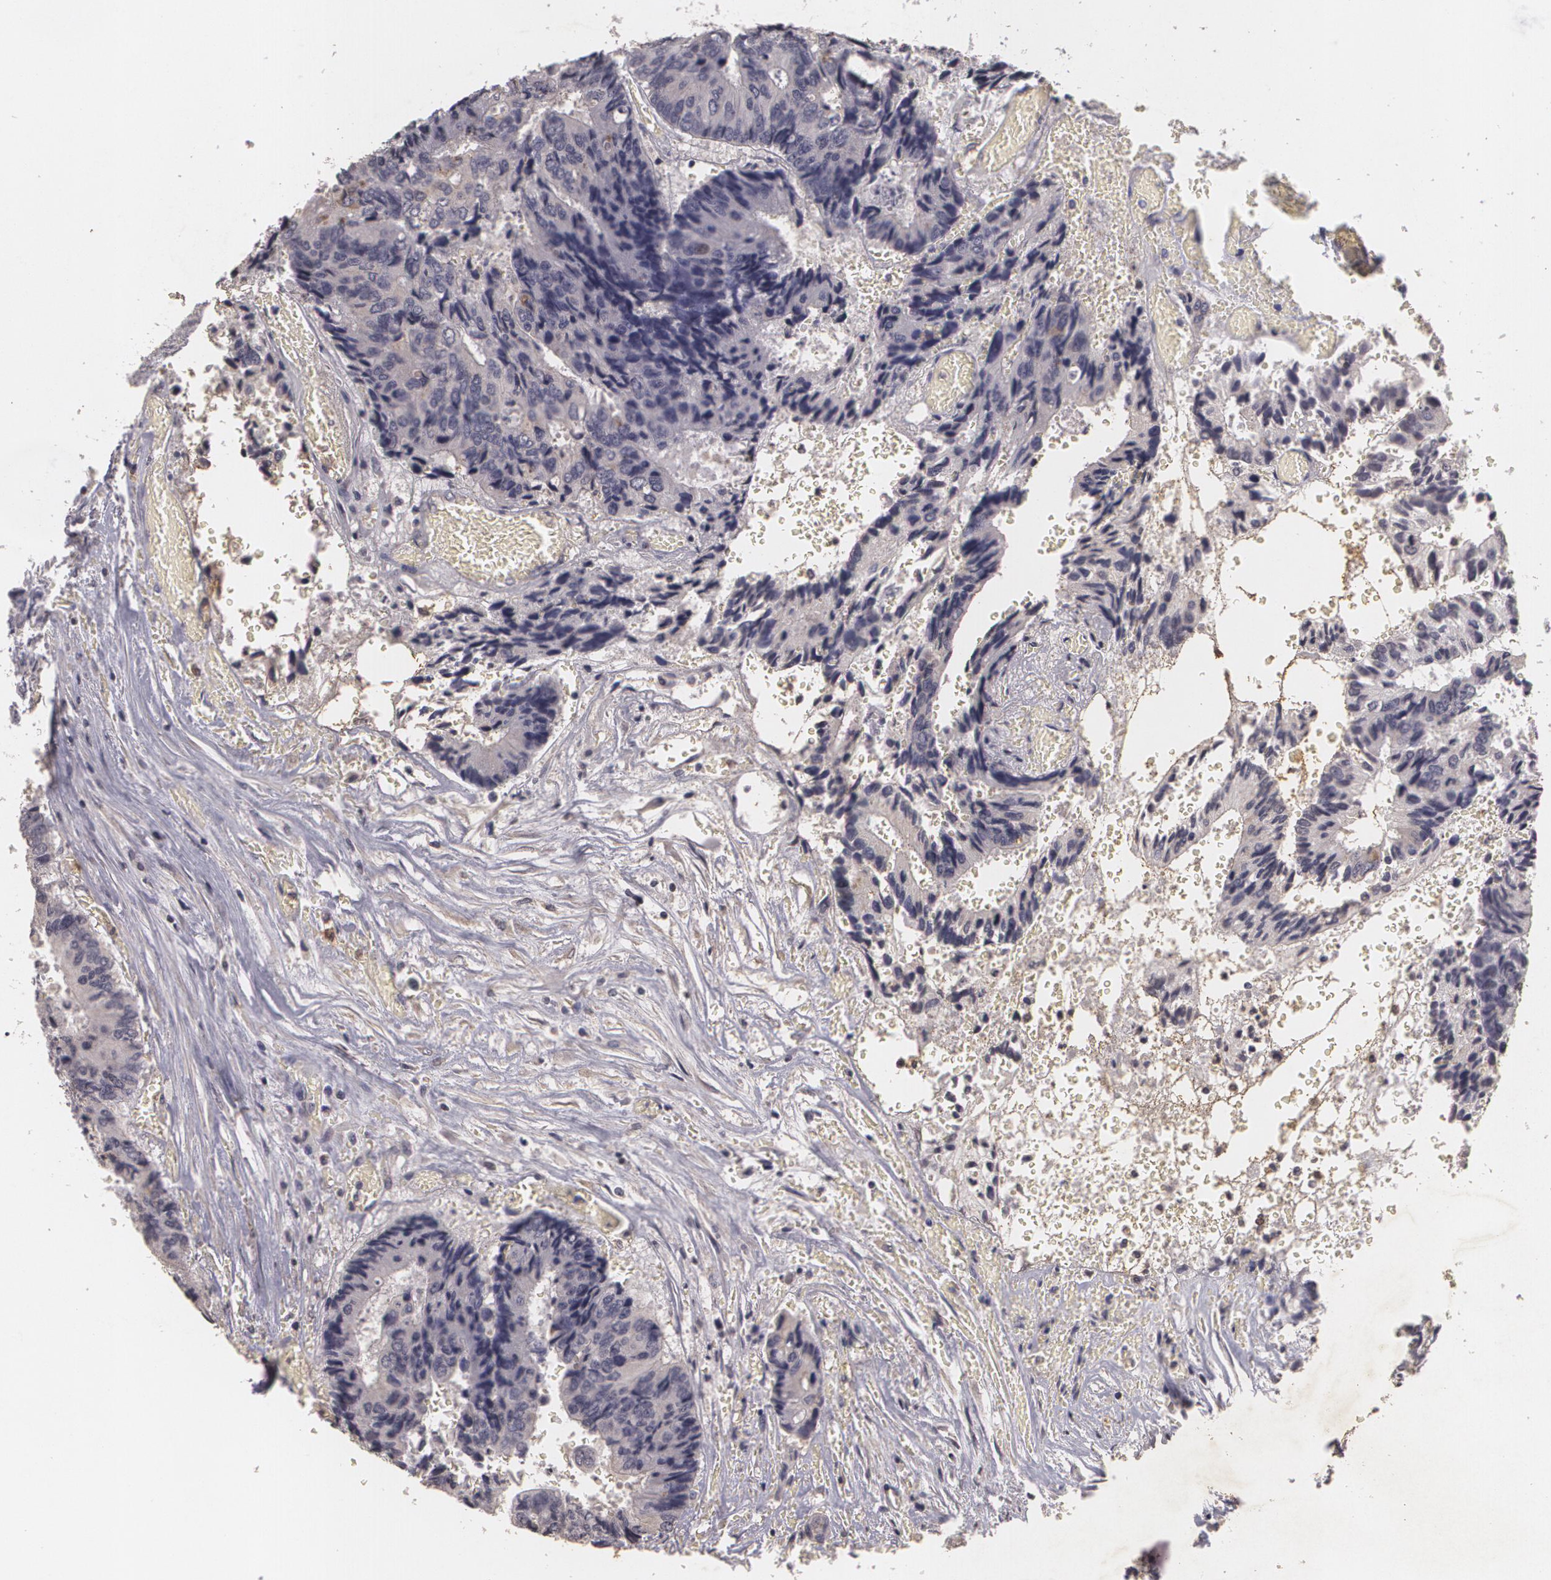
{"staining": {"intensity": "negative", "quantity": "none", "location": "none"}, "tissue": "colorectal cancer", "cell_type": "Tumor cells", "image_type": "cancer", "snomed": [{"axis": "morphology", "description": "Adenocarcinoma, NOS"}, {"axis": "topography", "description": "Rectum"}], "caption": "An image of human colorectal adenocarcinoma is negative for staining in tumor cells.", "gene": "KCNA4", "patient": {"sex": "male", "age": 55}}